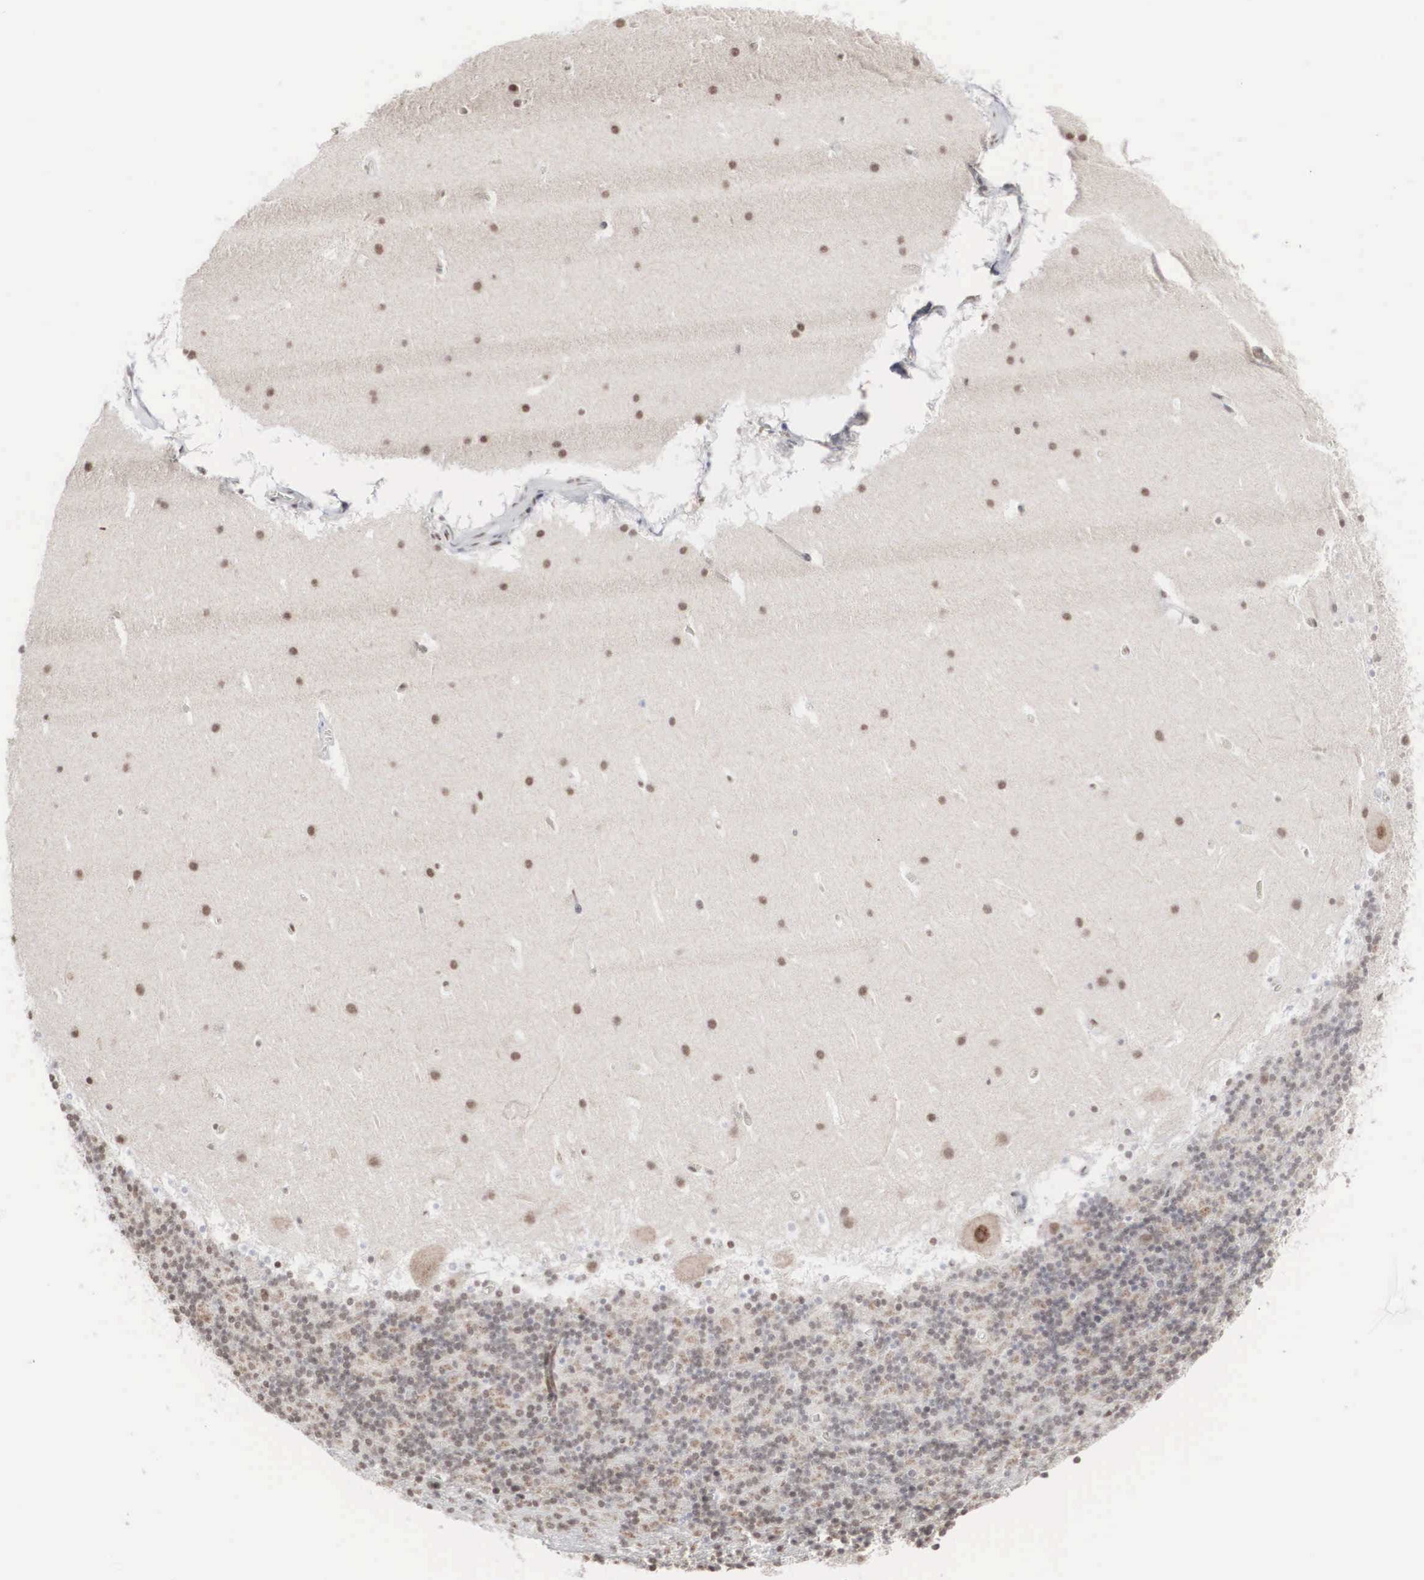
{"staining": {"intensity": "negative", "quantity": "none", "location": "none"}, "tissue": "cerebellum", "cell_type": "Cells in granular layer", "image_type": "normal", "snomed": [{"axis": "morphology", "description": "Normal tissue, NOS"}, {"axis": "topography", "description": "Cerebellum"}], "caption": "IHC photomicrograph of unremarkable human cerebellum stained for a protein (brown), which reveals no staining in cells in granular layer. The staining was performed using DAB (3,3'-diaminobenzidine) to visualize the protein expression in brown, while the nuclei were stained in blue with hematoxylin (Magnification: 20x).", "gene": "AUTS2", "patient": {"sex": "male", "age": 45}}